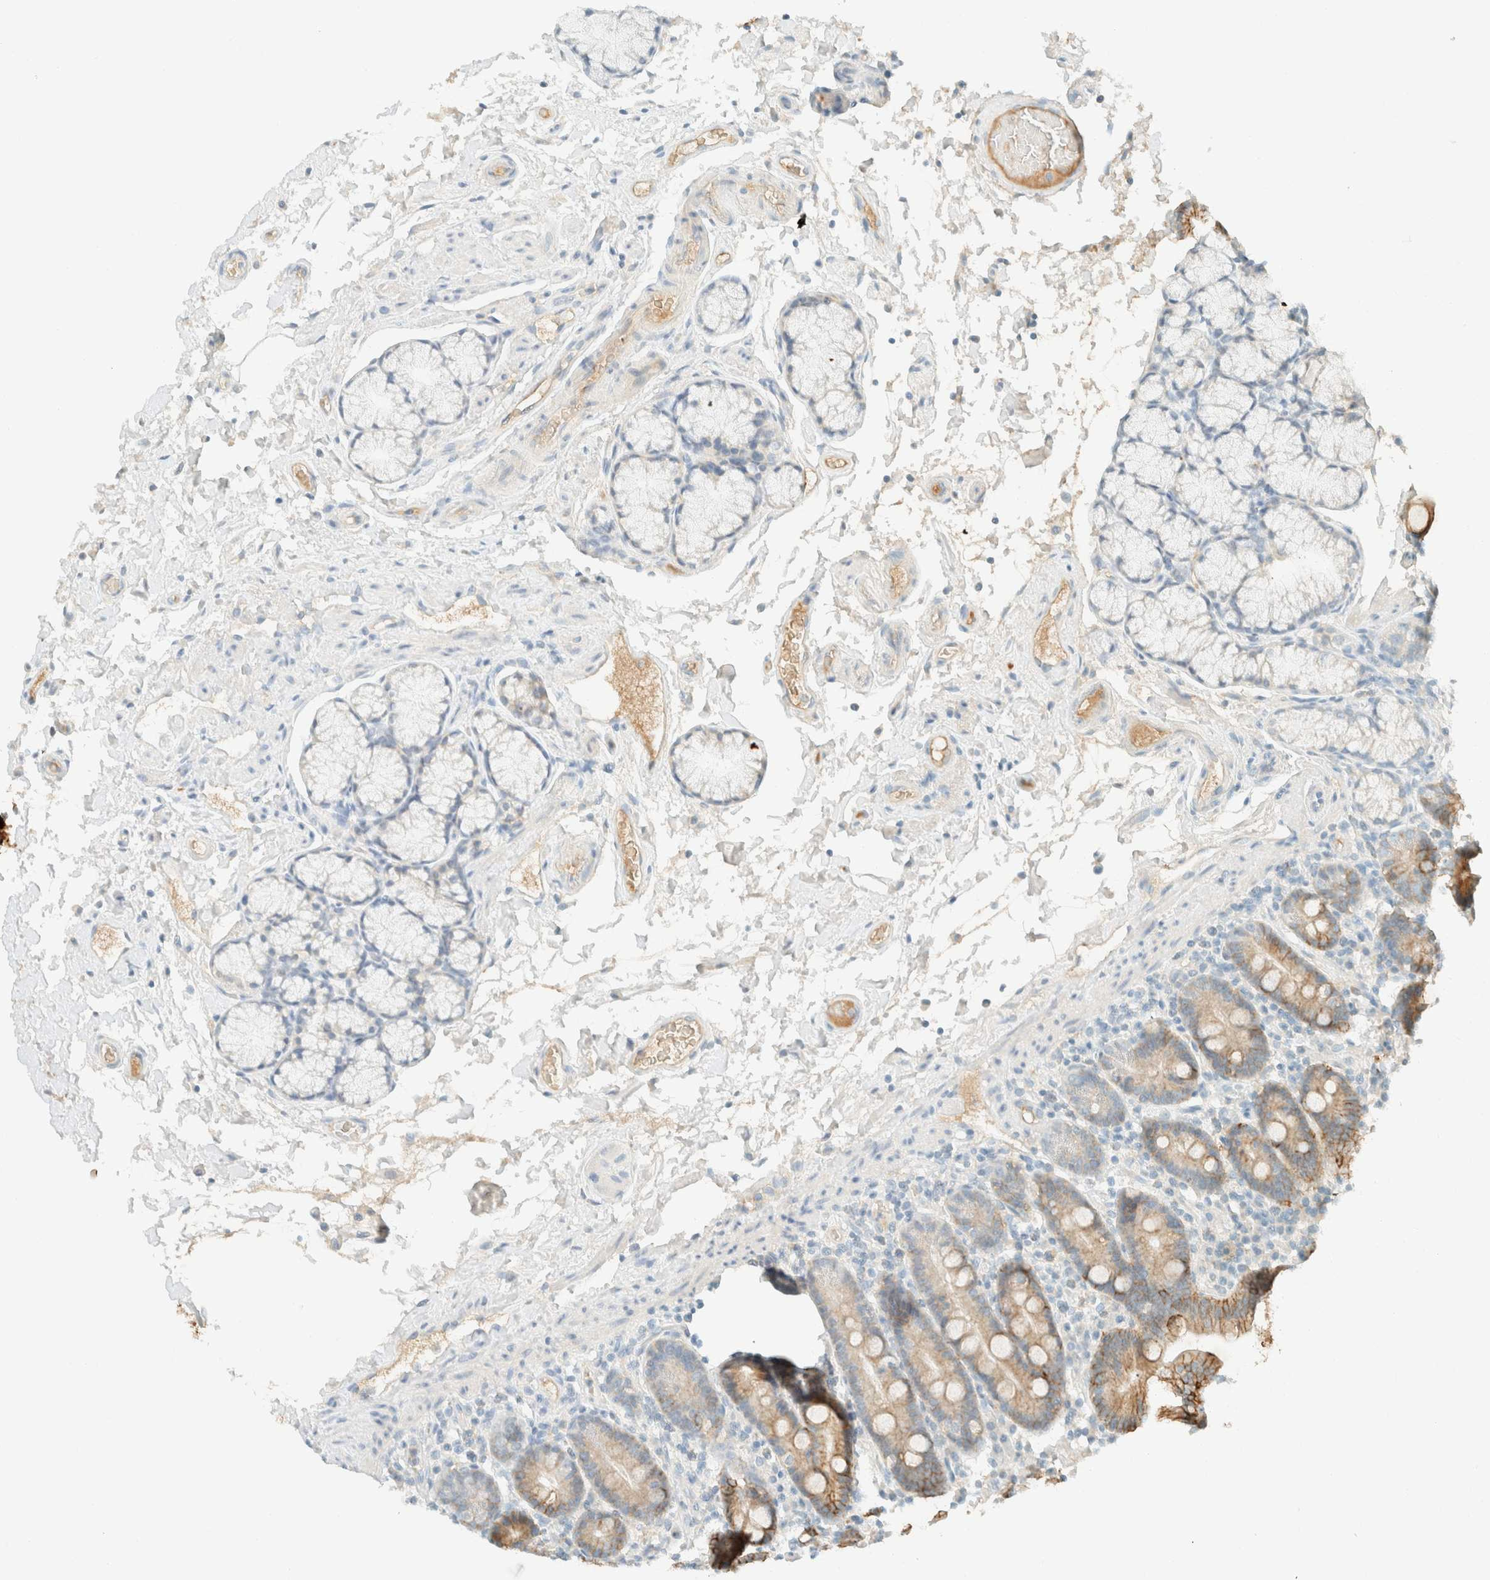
{"staining": {"intensity": "strong", "quantity": "<25%", "location": "cytoplasmic/membranous"}, "tissue": "duodenum", "cell_type": "Glandular cells", "image_type": "normal", "snomed": [{"axis": "morphology", "description": "Normal tissue, NOS"}, {"axis": "topography", "description": "Small intestine, NOS"}], "caption": "IHC (DAB (3,3'-diaminobenzidine)) staining of unremarkable human duodenum demonstrates strong cytoplasmic/membranous protein positivity in approximately <25% of glandular cells. The staining was performed using DAB, with brown indicating positive protein expression. Nuclei are stained blue with hematoxylin.", "gene": "GPA33", "patient": {"sex": "female", "age": 71}}